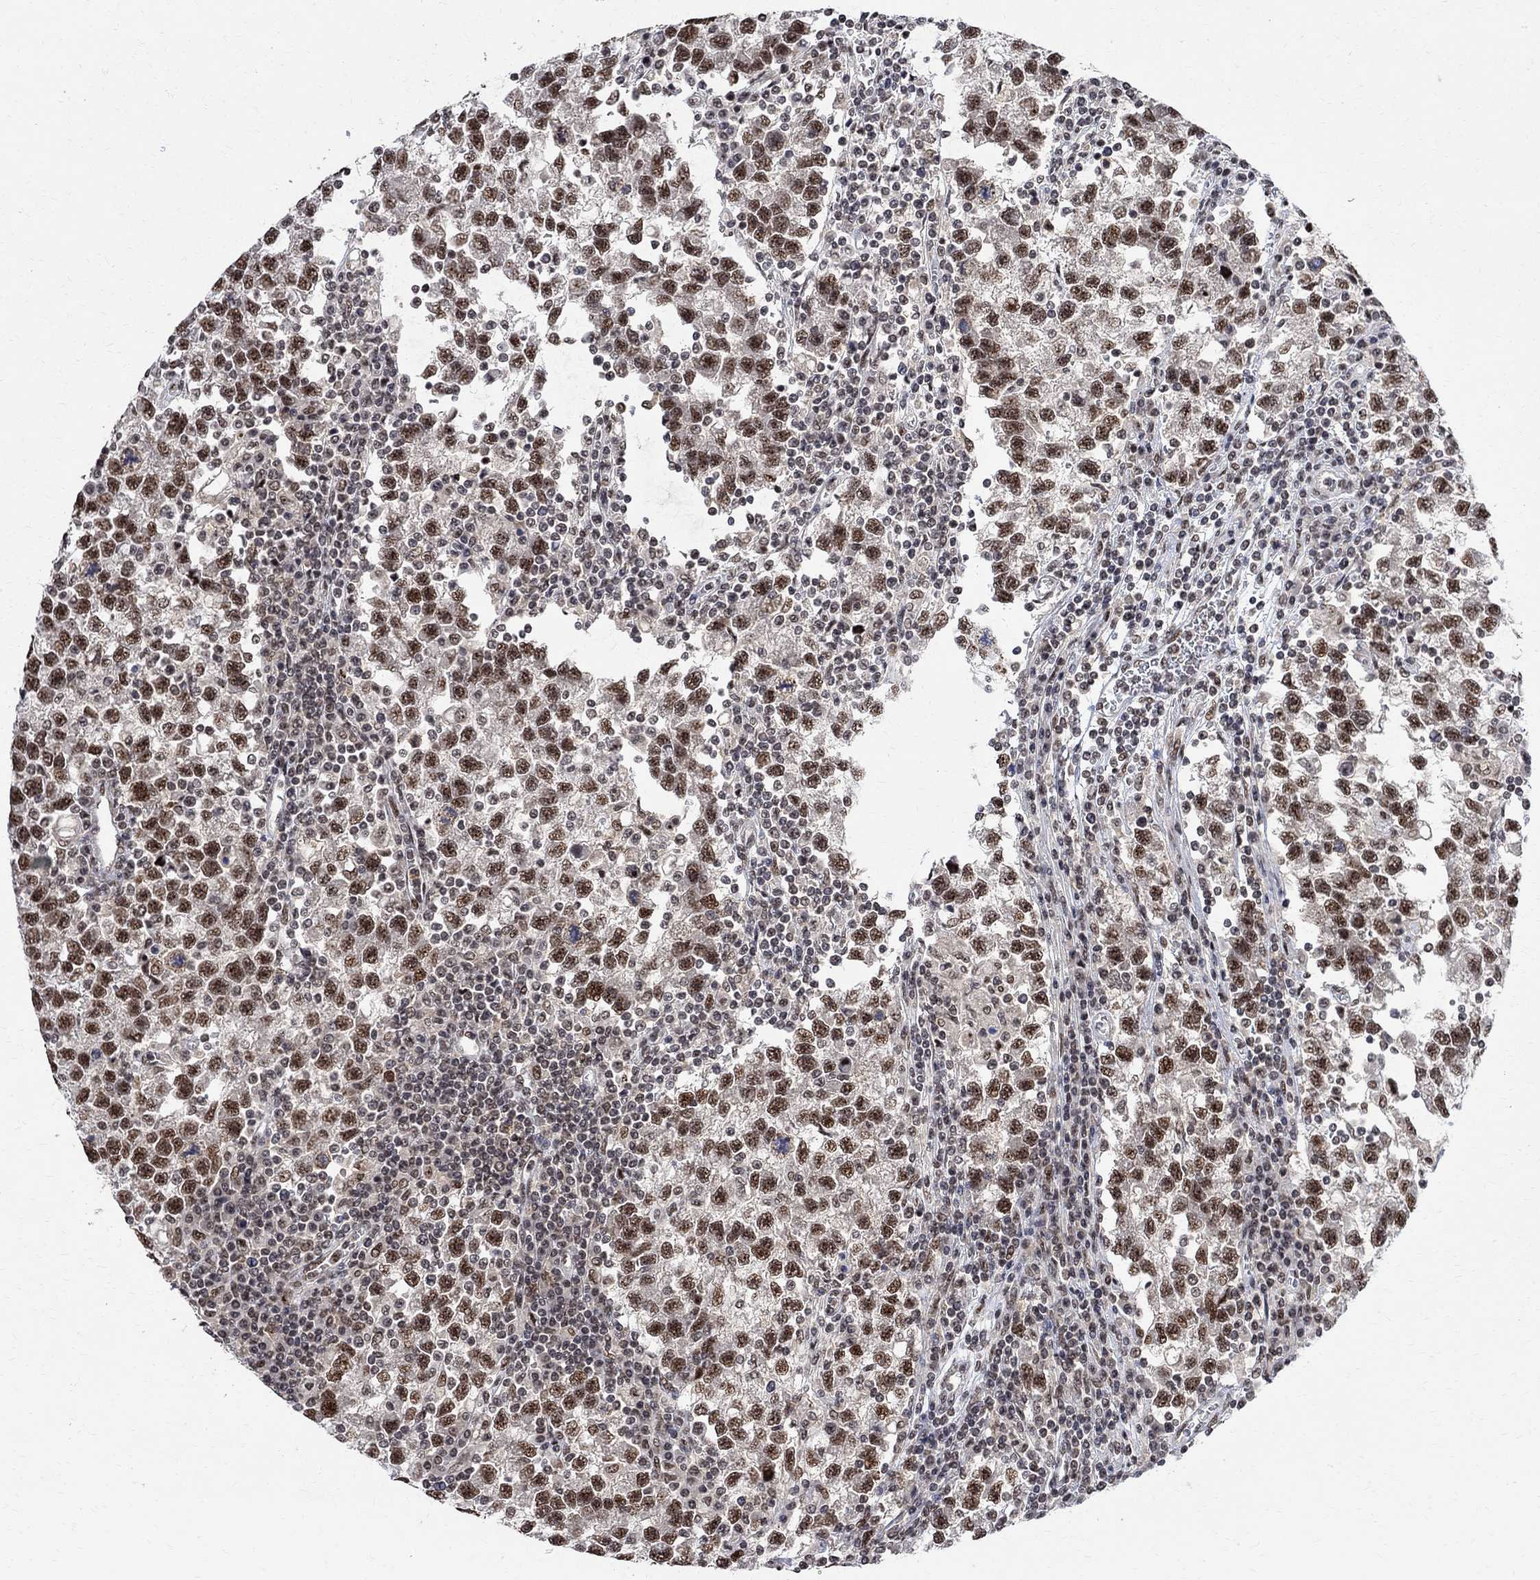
{"staining": {"intensity": "strong", "quantity": ">75%", "location": "nuclear"}, "tissue": "testis cancer", "cell_type": "Tumor cells", "image_type": "cancer", "snomed": [{"axis": "morphology", "description": "Seminoma, NOS"}, {"axis": "topography", "description": "Testis"}], "caption": "About >75% of tumor cells in testis cancer (seminoma) display strong nuclear protein expression as visualized by brown immunohistochemical staining.", "gene": "E4F1", "patient": {"sex": "male", "age": 47}}